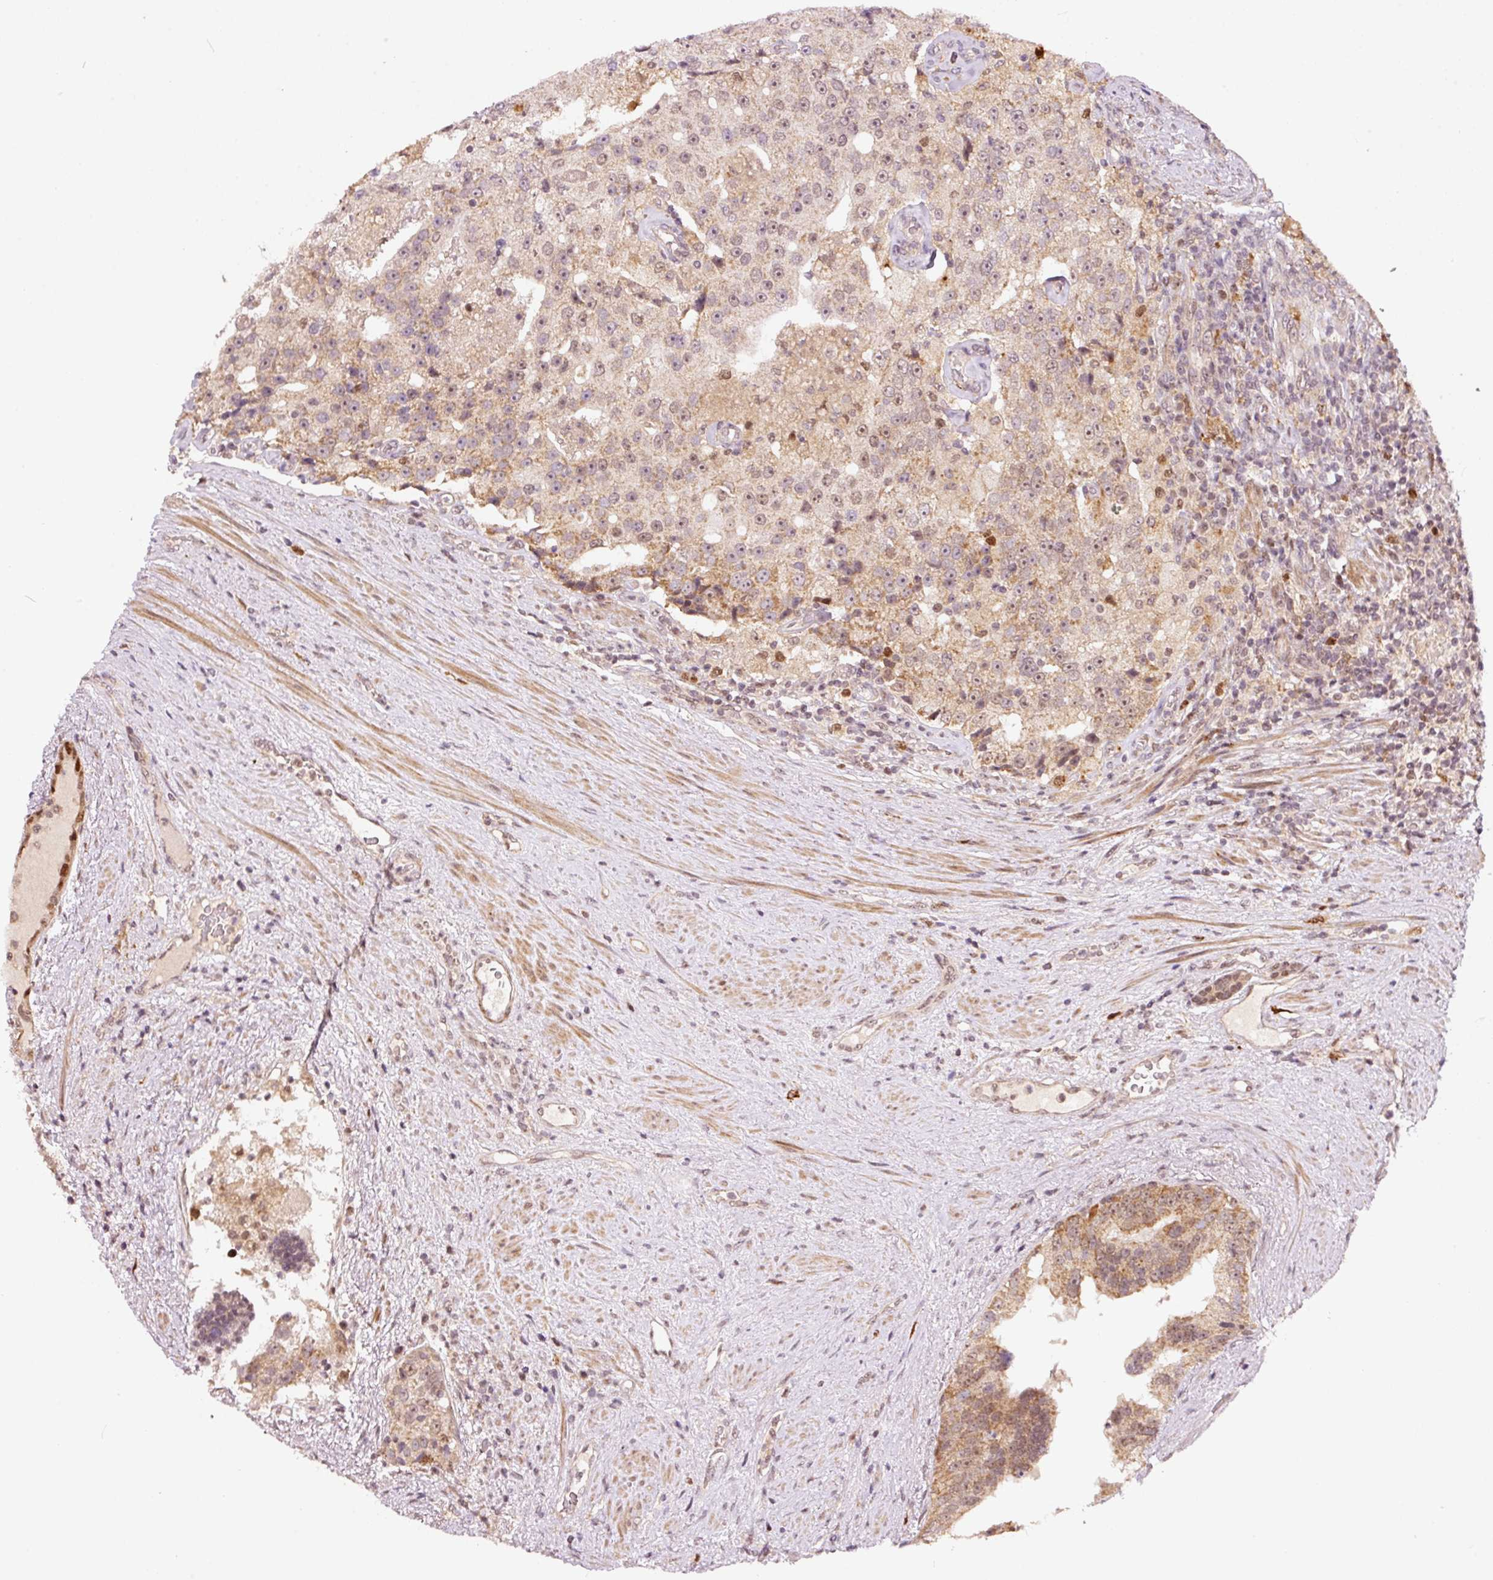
{"staining": {"intensity": "weak", "quantity": "25%-75%", "location": "cytoplasmic/membranous,nuclear"}, "tissue": "prostate cancer", "cell_type": "Tumor cells", "image_type": "cancer", "snomed": [{"axis": "morphology", "description": "Adenocarcinoma, High grade"}, {"axis": "topography", "description": "Prostate"}], "caption": "Protein staining of prostate adenocarcinoma (high-grade) tissue reveals weak cytoplasmic/membranous and nuclear expression in about 25%-75% of tumor cells. (DAB (3,3'-diaminobenzidine) IHC, brown staining for protein, blue staining for nuclei).", "gene": "RFC4", "patient": {"sex": "male", "age": 70}}